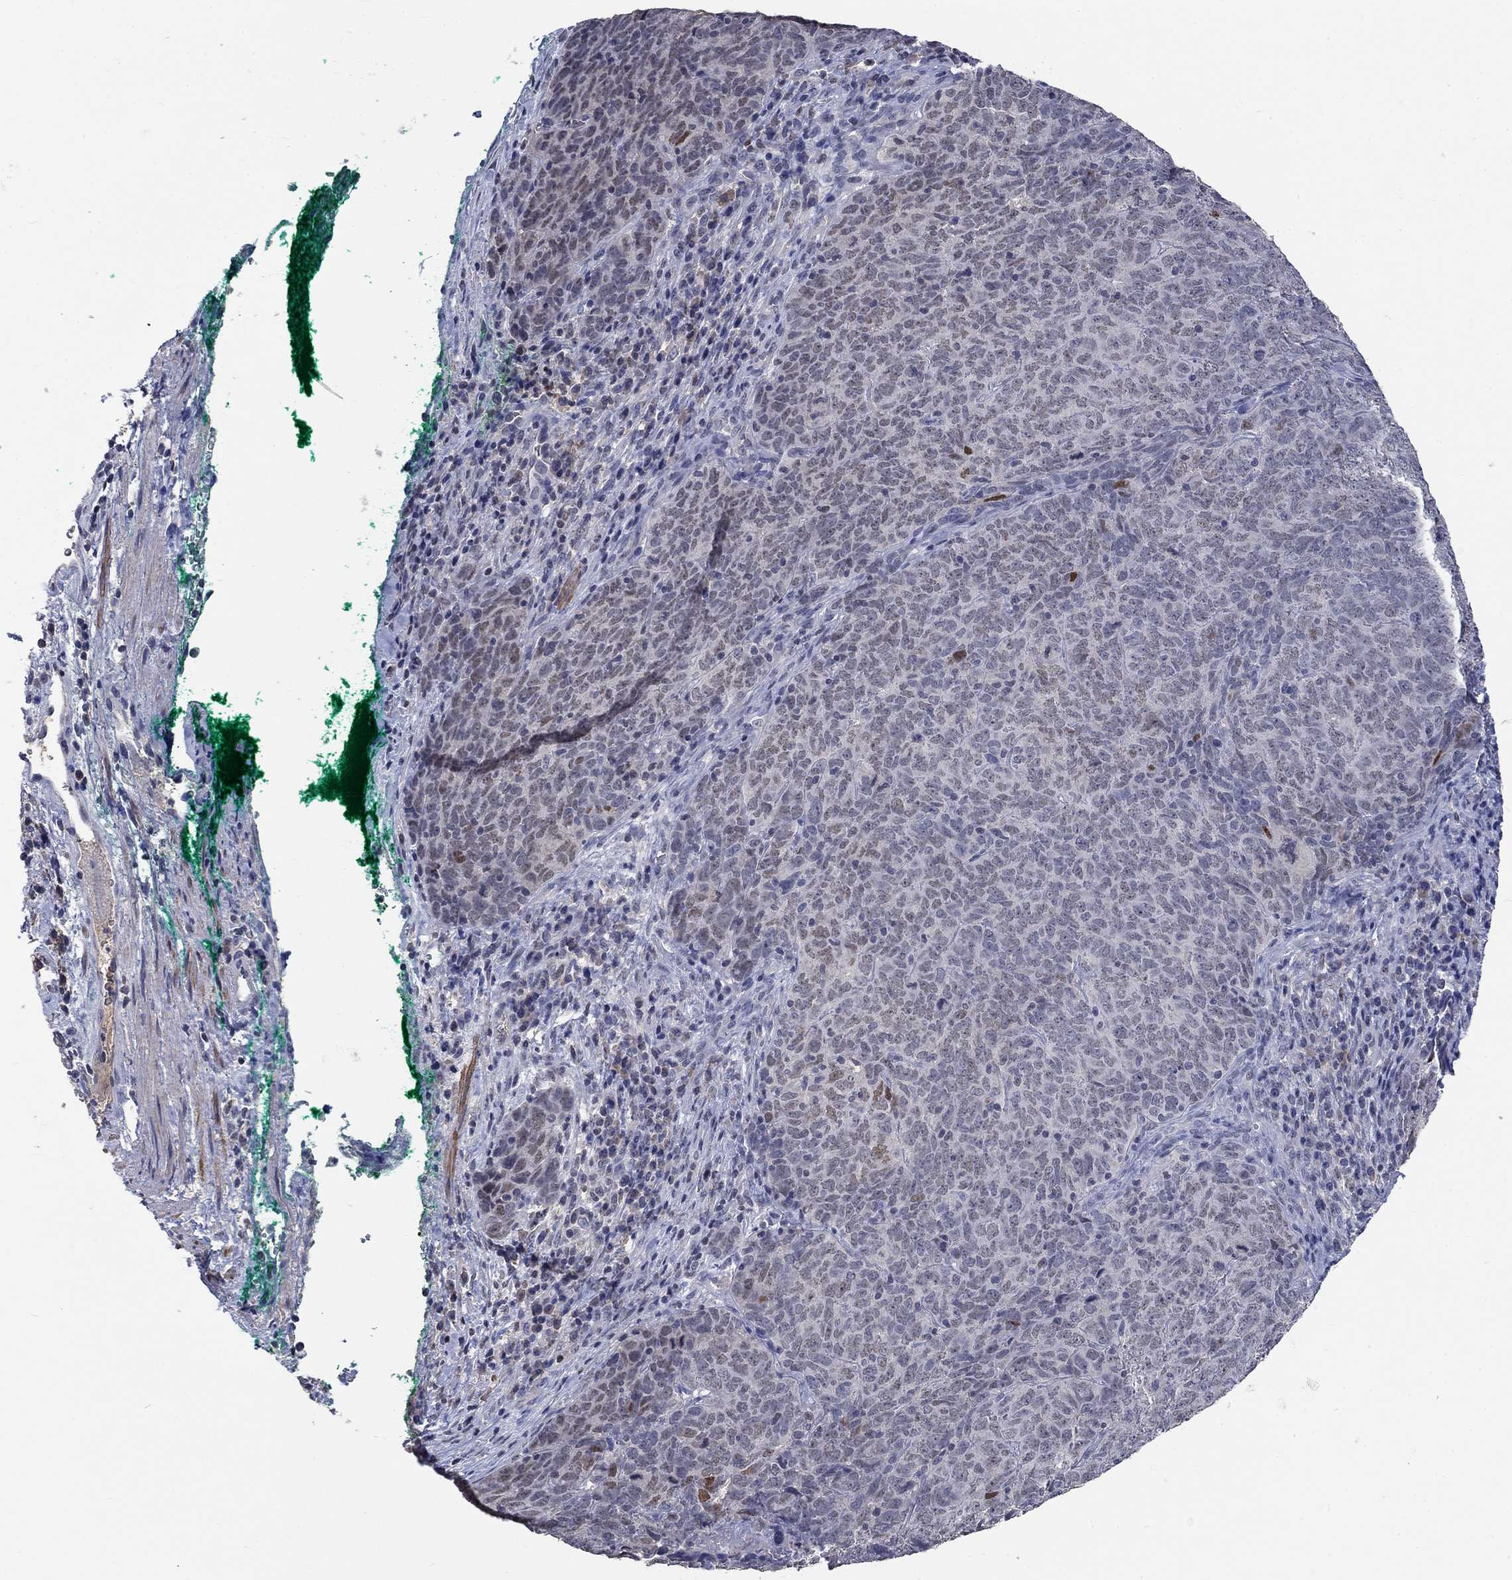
{"staining": {"intensity": "negative", "quantity": "none", "location": "none"}, "tissue": "skin cancer", "cell_type": "Tumor cells", "image_type": "cancer", "snomed": [{"axis": "morphology", "description": "Squamous cell carcinoma, NOS"}, {"axis": "topography", "description": "Skin"}, {"axis": "topography", "description": "Anal"}], "caption": "Immunohistochemical staining of squamous cell carcinoma (skin) exhibits no significant positivity in tumor cells.", "gene": "ZBTB18", "patient": {"sex": "female", "age": 51}}